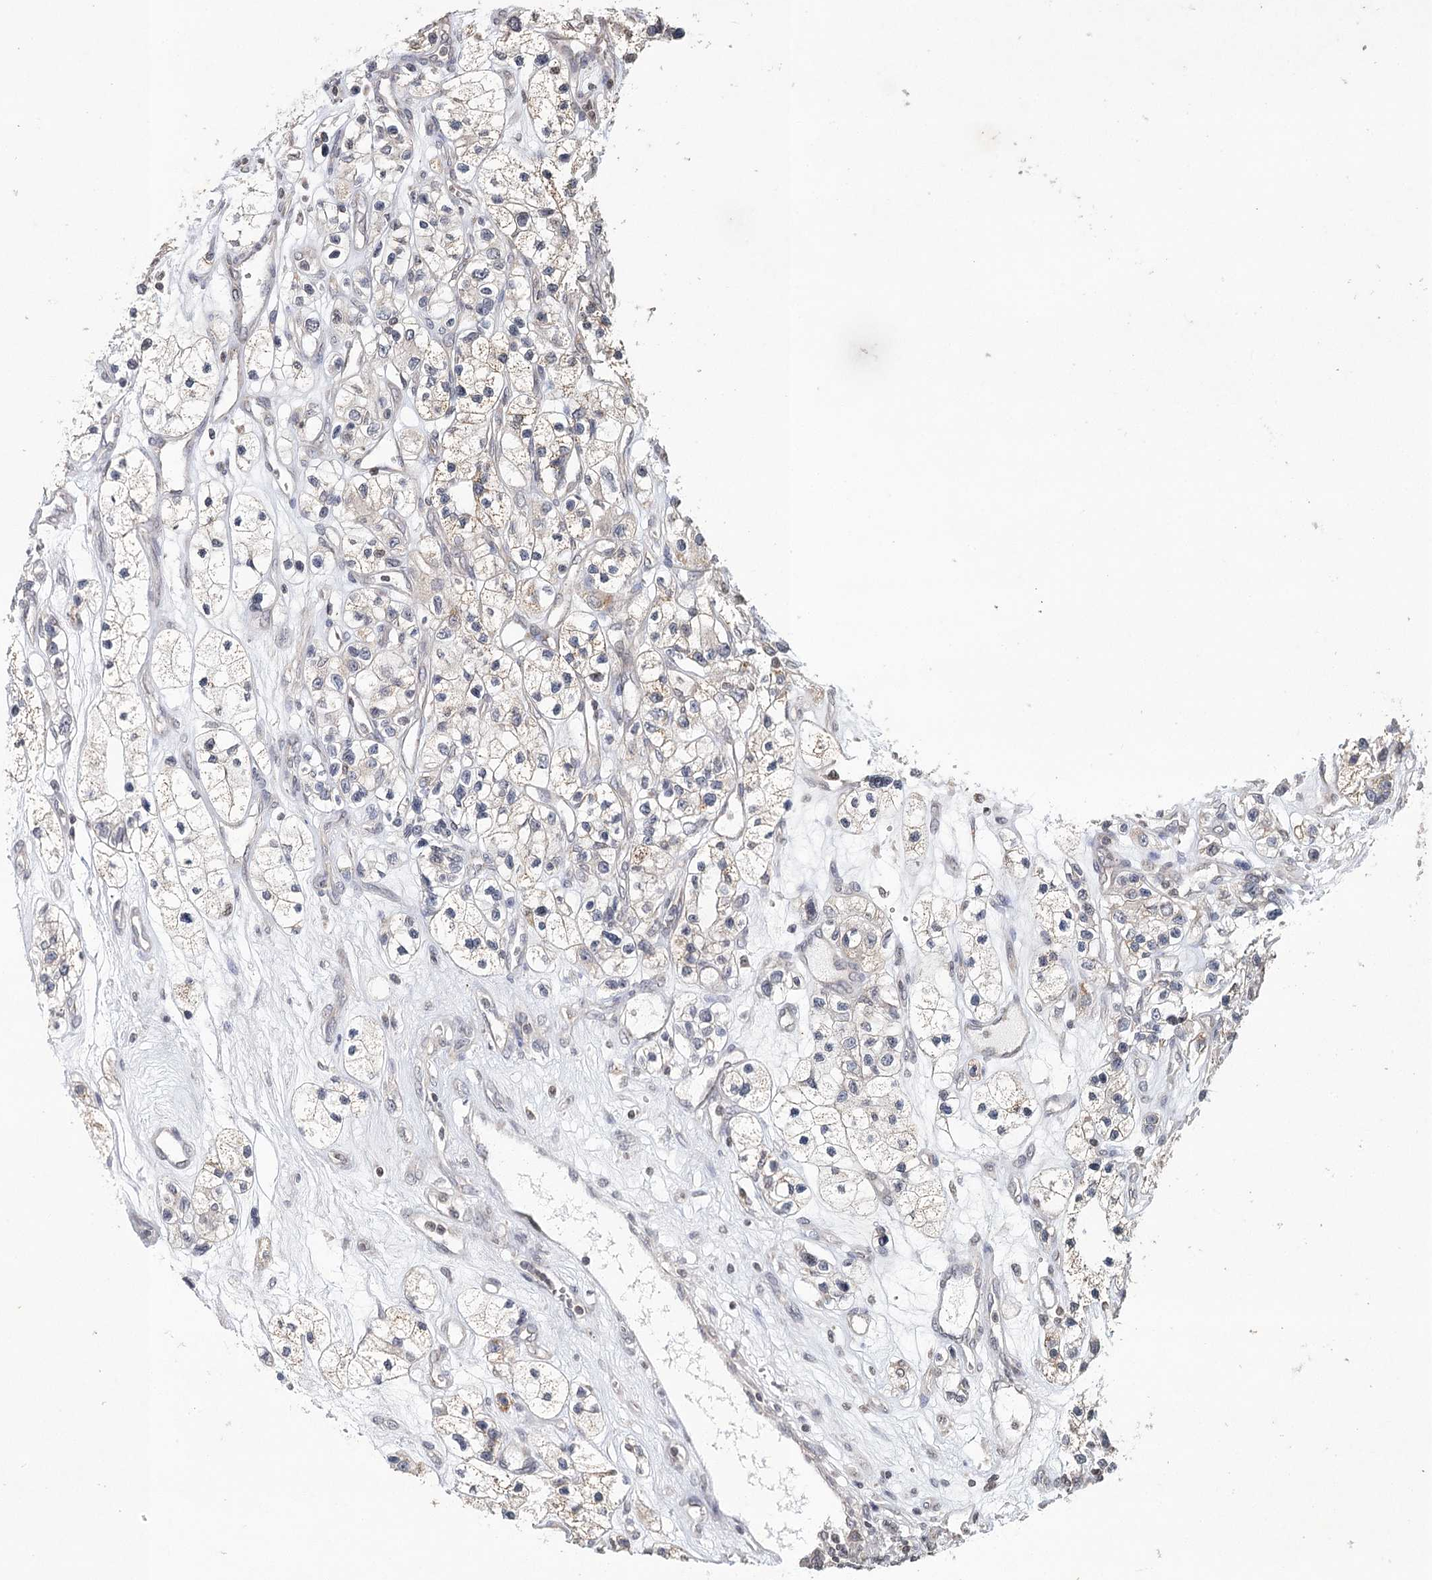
{"staining": {"intensity": "weak", "quantity": "<25%", "location": "cytoplasmic/membranous"}, "tissue": "renal cancer", "cell_type": "Tumor cells", "image_type": "cancer", "snomed": [{"axis": "morphology", "description": "Adenocarcinoma, NOS"}, {"axis": "topography", "description": "Kidney"}], "caption": "Tumor cells show no significant expression in renal cancer (adenocarcinoma).", "gene": "ICOS", "patient": {"sex": "female", "age": 57}}